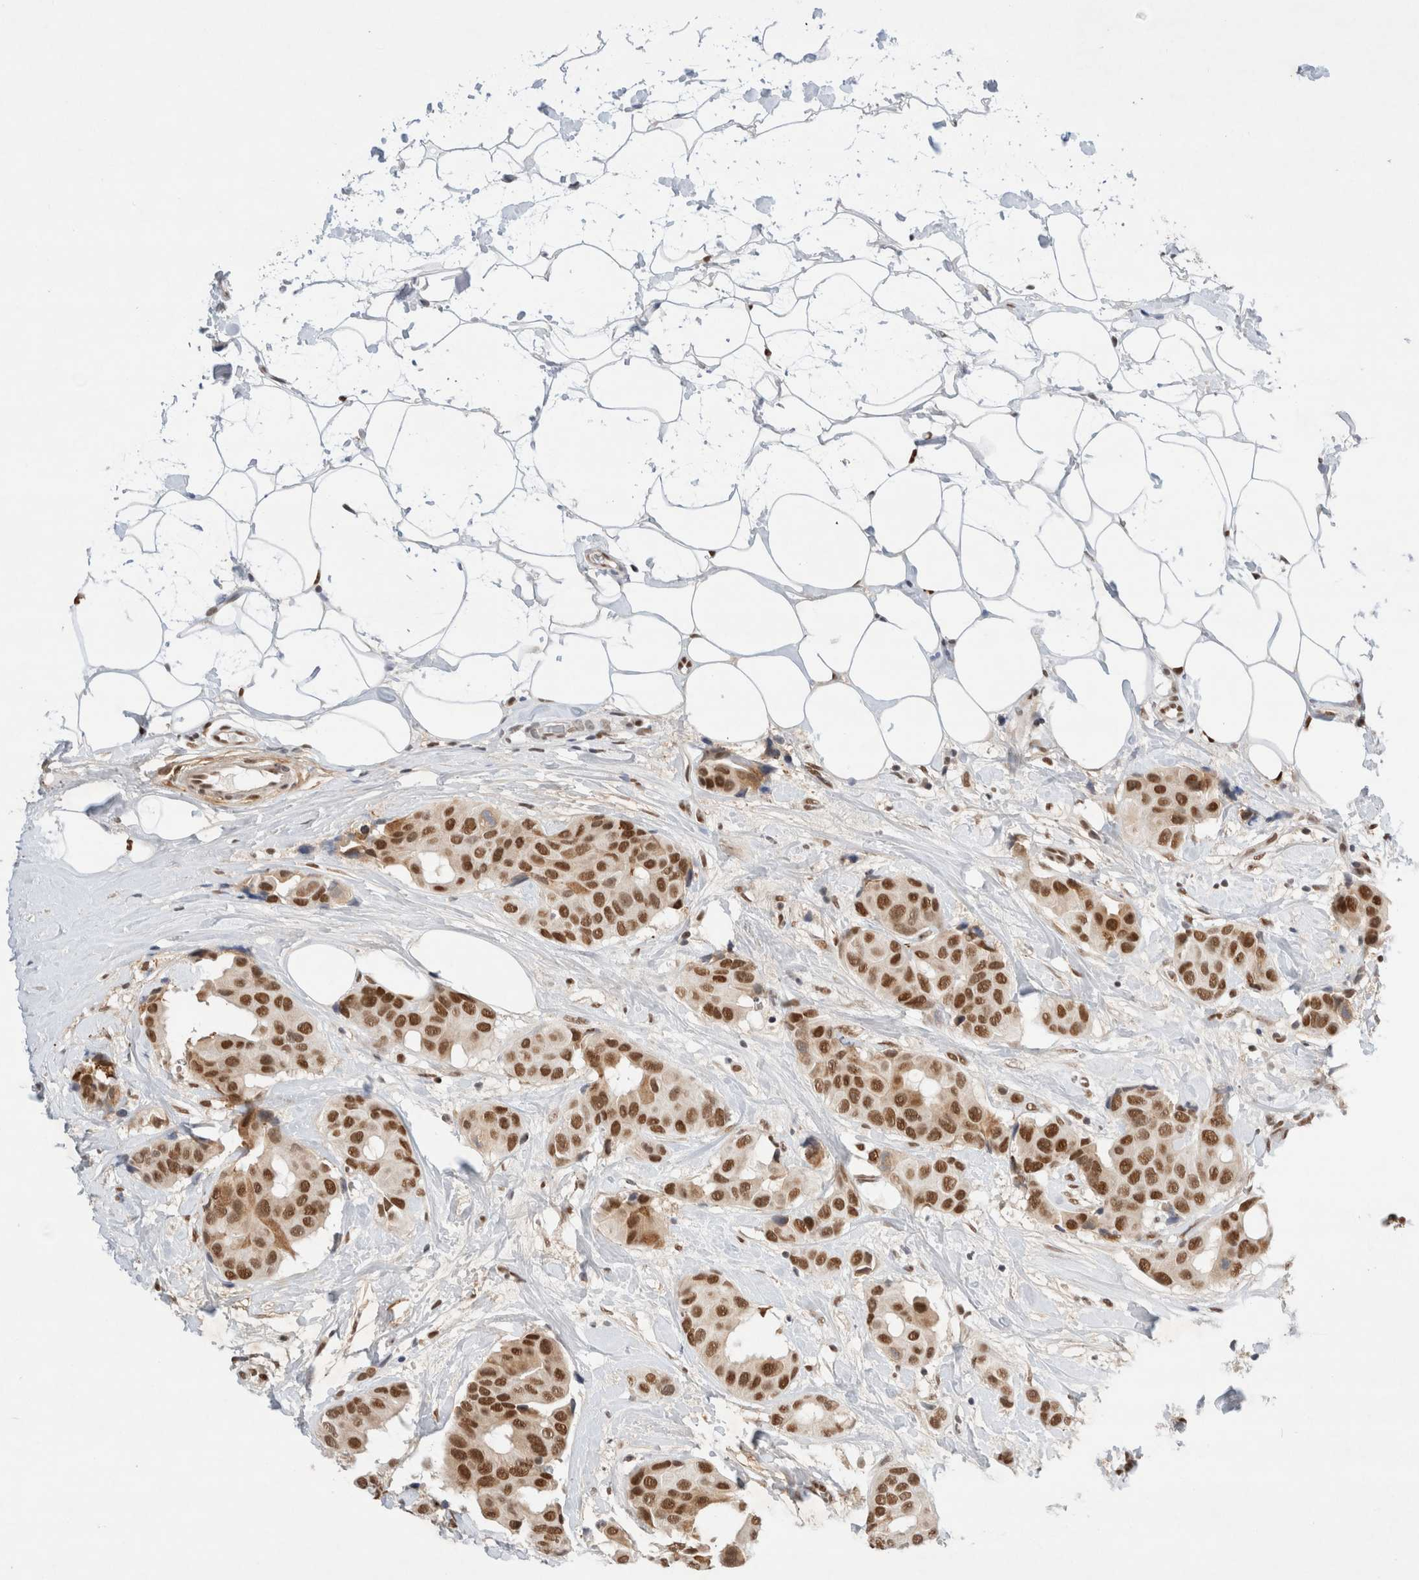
{"staining": {"intensity": "moderate", "quantity": ">75%", "location": "nuclear"}, "tissue": "breast cancer", "cell_type": "Tumor cells", "image_type": "cancer", "snomed": [{"axis": "morphology", "description": "Normal tissue, NOS"}, {"axis": "morphology", "description": "Duct carcinoma"}, {"axis": "topography", "description": "Breast"}], "caption": "High-power microscopy captured an IHC histopathology image of breast cancer, revealing moderate nuclear positivity in about >75% of tumor cells.", "gene": "GTF2I", "patient": {"sex": "female", "age": 39}}